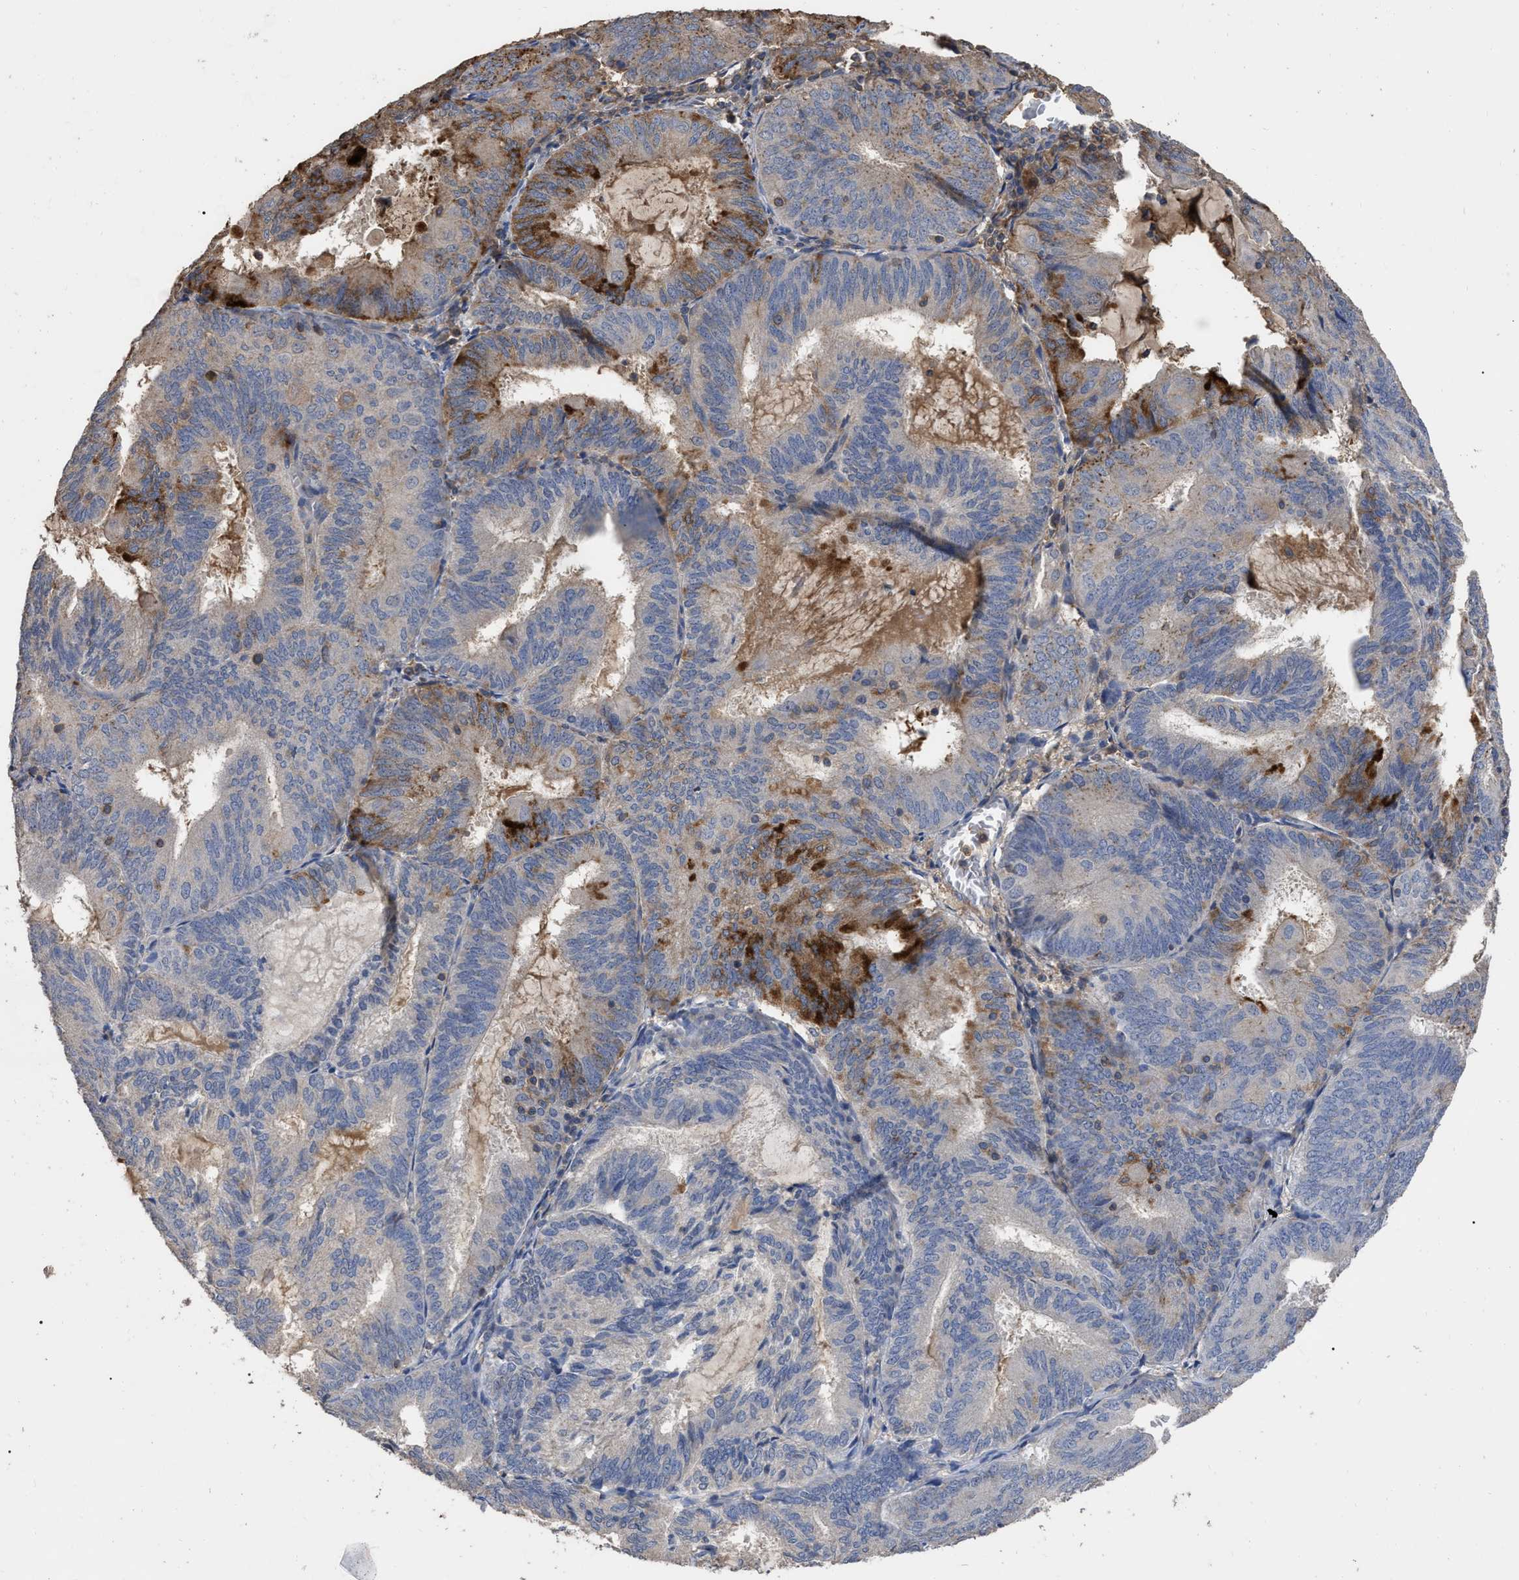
{"staining": {"intensity": "moderate", "quantity": "<25%", "location": "cytoplasmic/membranous"}, "tissue": "endometrial cancer", "cell_type": "Tumor cells", "image_type": "cancer", "snomed": [{"axis": "morphology", "description": "Adenocarcinoma, NOS"}, {"axis": "topography", "description": "Endometrium"}], "caption": "Endometrial cancer stained with a protein marker demonstrates moderate staining in tumor cells.", "gene": "GPR179", "patient": {"sex": "female", "age": 81}}